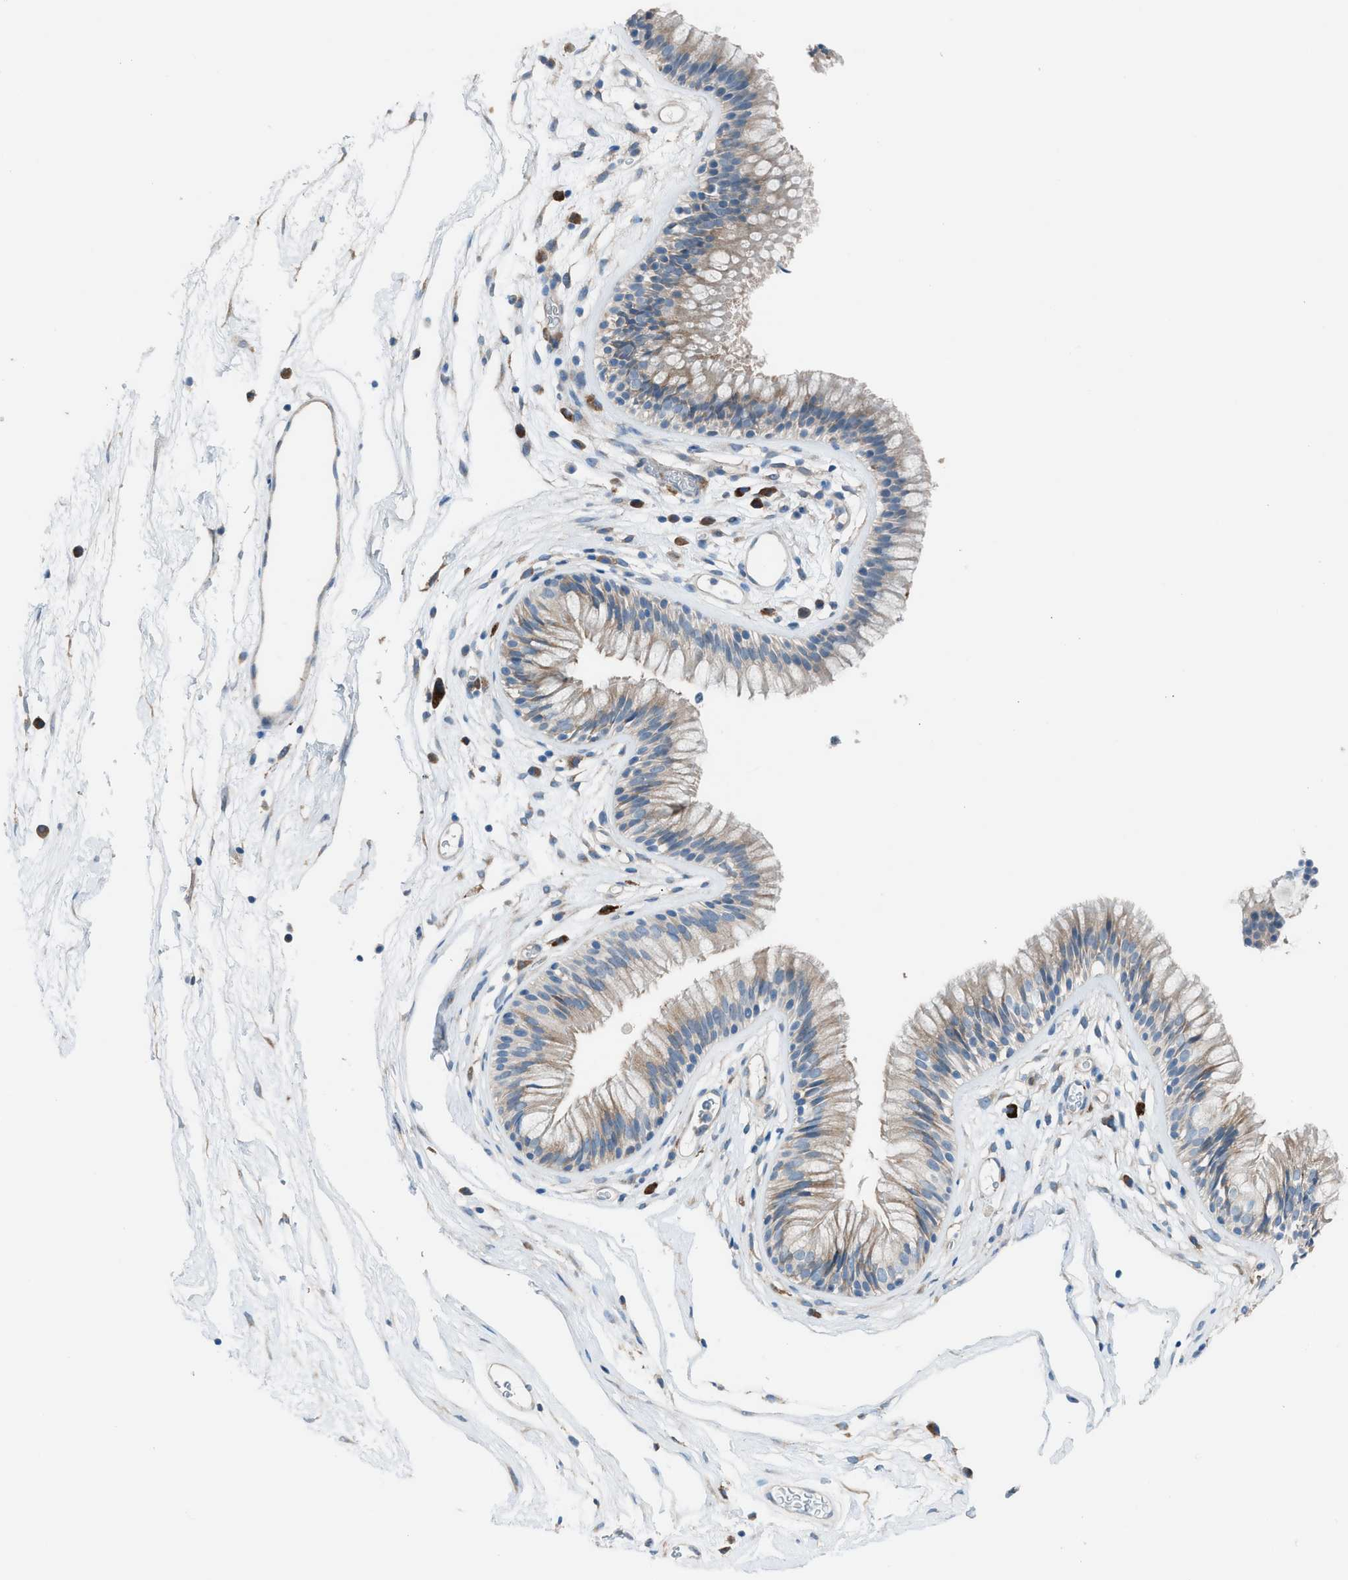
{"staining": {"intensity": "weak", "quantity": "25%-75%", "location": "cytoplasmic/membranous"}, "tissue": "nasopharynx", "cell_type": "Respiratory epithelial cells", "image_type": "normal", "snomed": [{"axis": "morphology", "description": "Normal tissue, NOS"}, {"axis": "morphology", "description": "Inflammation, NOS"}, {"axis": "topography", "description": "Nasopharynx"}], "caption": "A high-resolution micrograph shows immunohistochemistry staining of normal nasopharynx, which reveals weak cytoplasmic/membranous expression in about 25%-75% of respiratory epithelial cells. The staining was performed using DAB (3,3'-diaminobenzidine), with brown indicating positive protein expression. Nuclei are stained blue with hematoxylin.", "gene": "HEG1", "patient": {"sex": "male", "age": 48}}